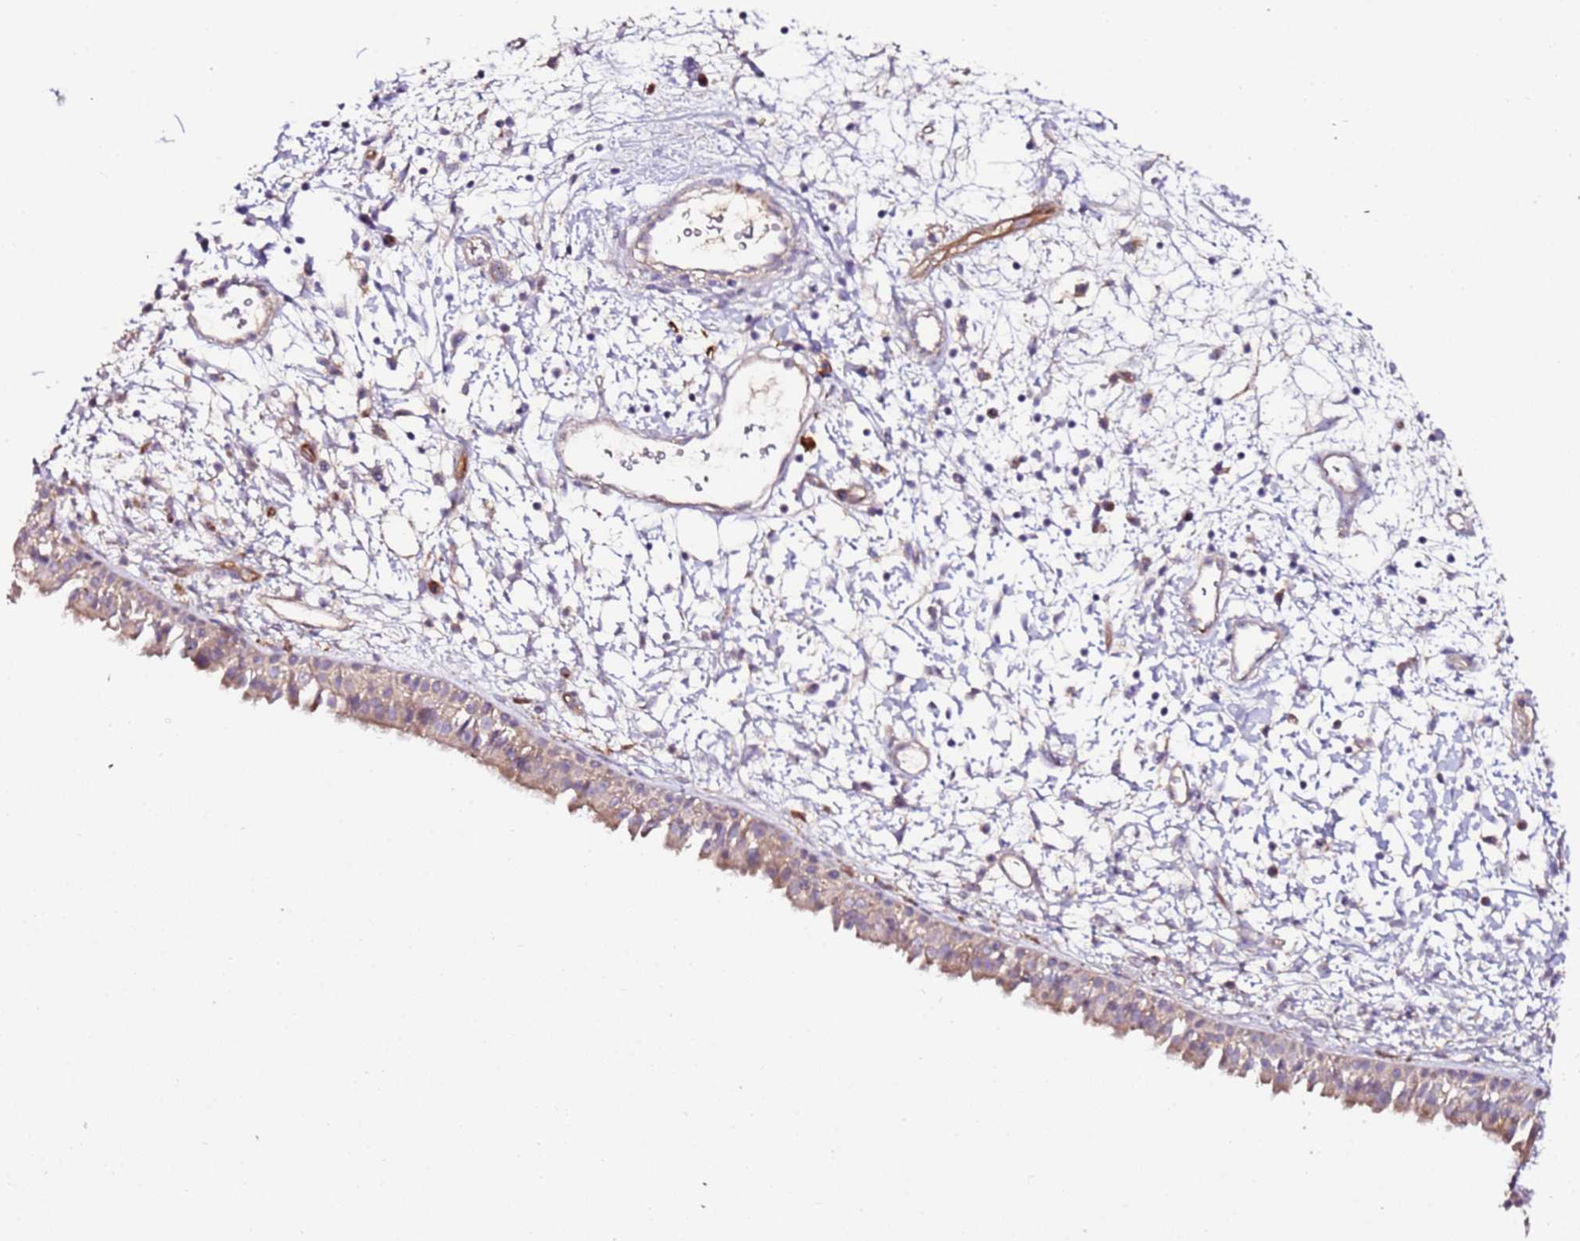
{"staining": {"intensity": "weak", "quantity": ">75%", "location": "cytoplasmic/membranous"}, "tissue": "nasopharynx", "cell_type": "Respiratory epithelial cells", "image_type": "normal", "snomed": [{"axis": "morphology", "description": "Normal tissue, NOS"}, {"axis": "topography", "description": "Nasopharynx"}], "caption": "DAB immunohistochemical staining of unremarkable nasopharynx shows weak cytoplasmic/membranous protein expression in approximately >75% of respiratory epithelial cells.", "gene": "FLVCR1", "patient": {"sex": "male", "age": 22}}